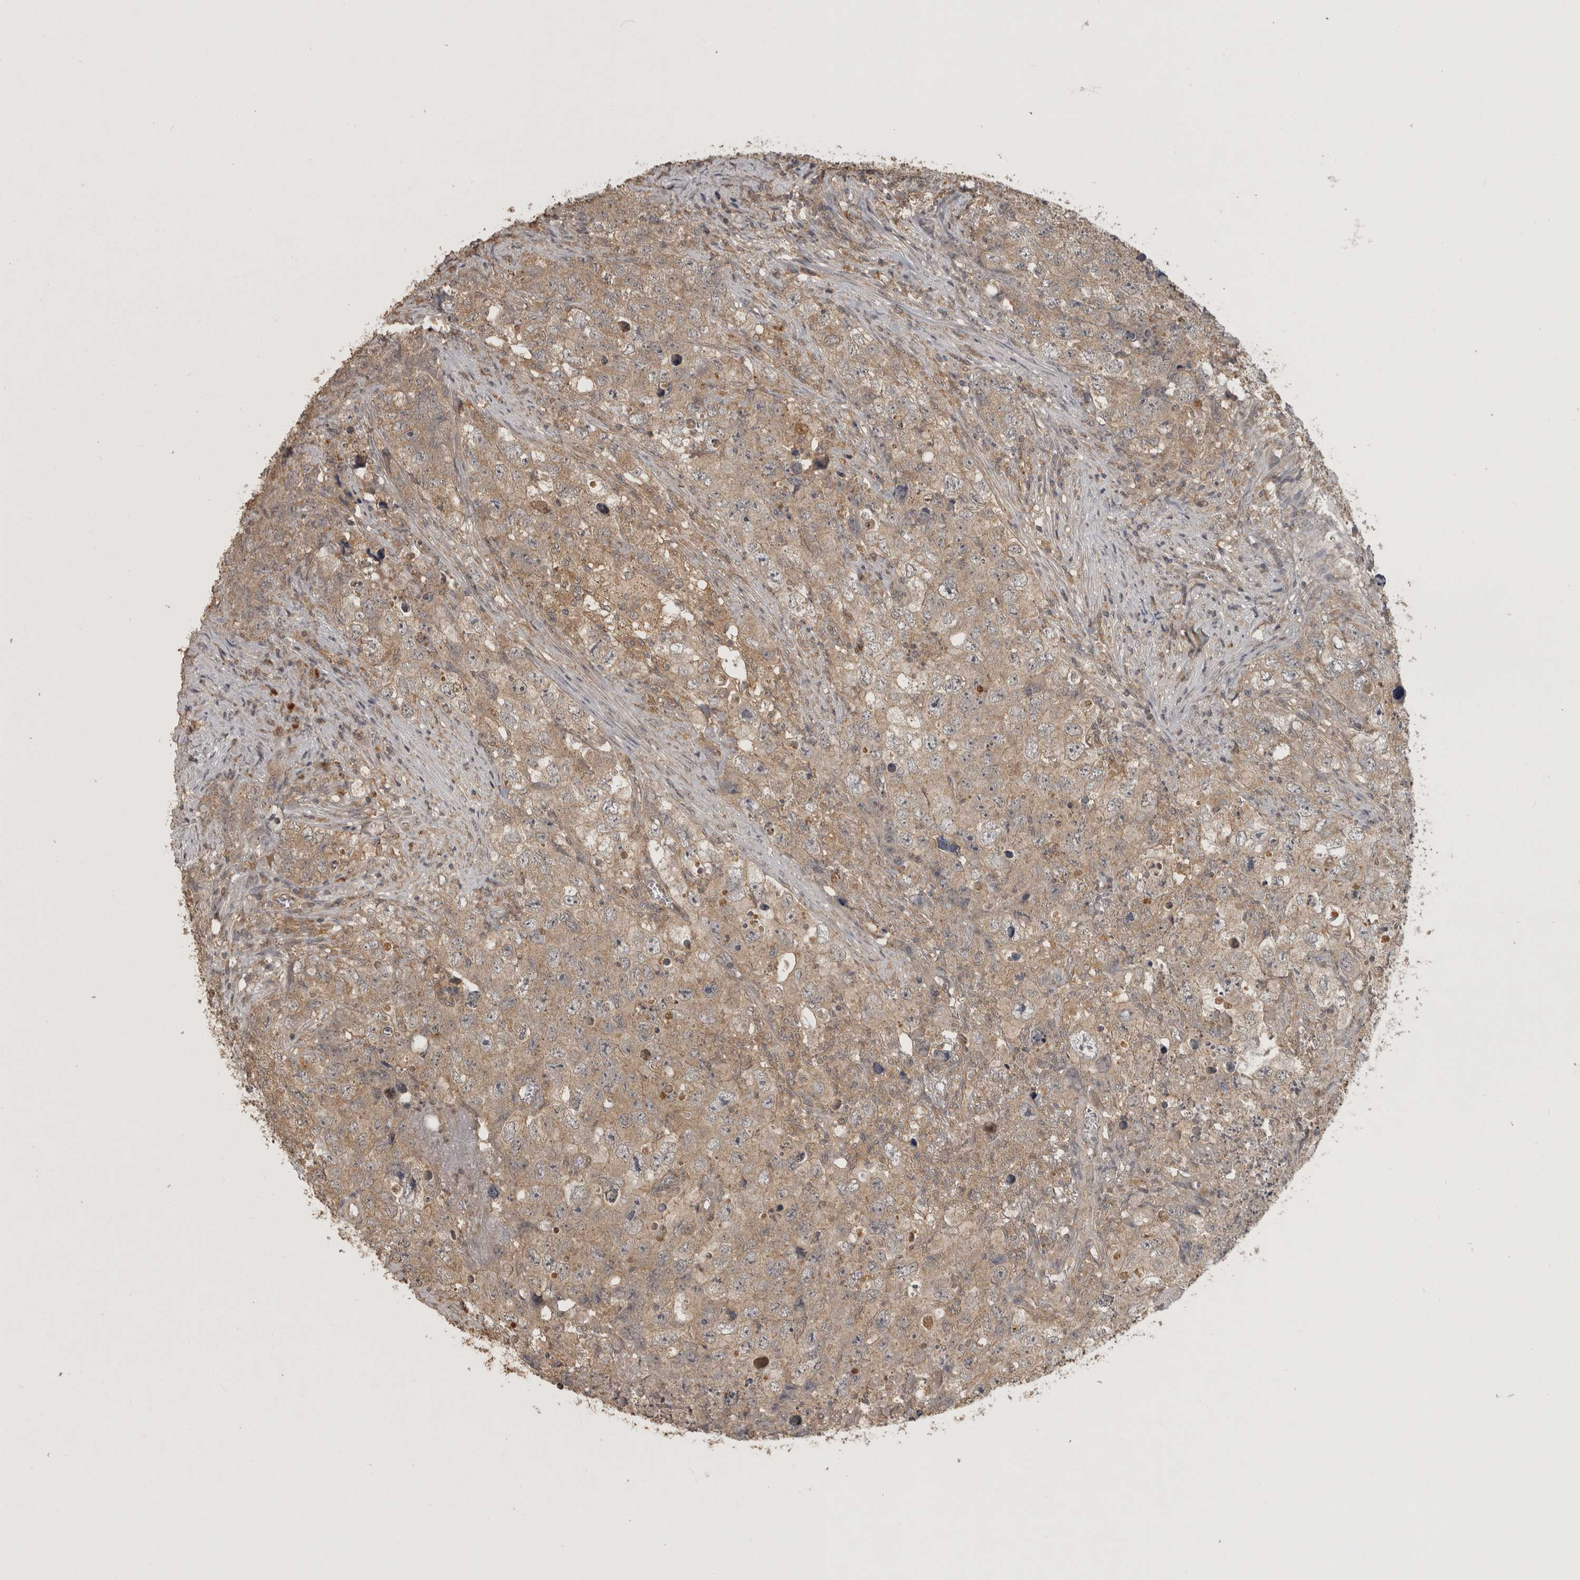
{"staining": {"intensity": "moderate", "quantity": ">75%", "location": "cytoplasmic/membranous"}, "tissue": "testis cancer", "cell_type": "Tumor cells", "image_type": "cancer", "snomed": [{"axis": "morphology", "description": "Seminoma, NOS"}, {"axis": "morphology", "description": "Carcinoma, Embryonal, NOS"}, {"axis": "topography", "description": "Testis"}], "caption": "Testis cancer (embryonal carcinoma) stained for a protein (brown) demonstrates moderate cytoplasmic/membranous positive staining in approximately >75% of tumor cells.", "gene": "ADAMTS4", "patient": {"sex": "male", "age": 43}}